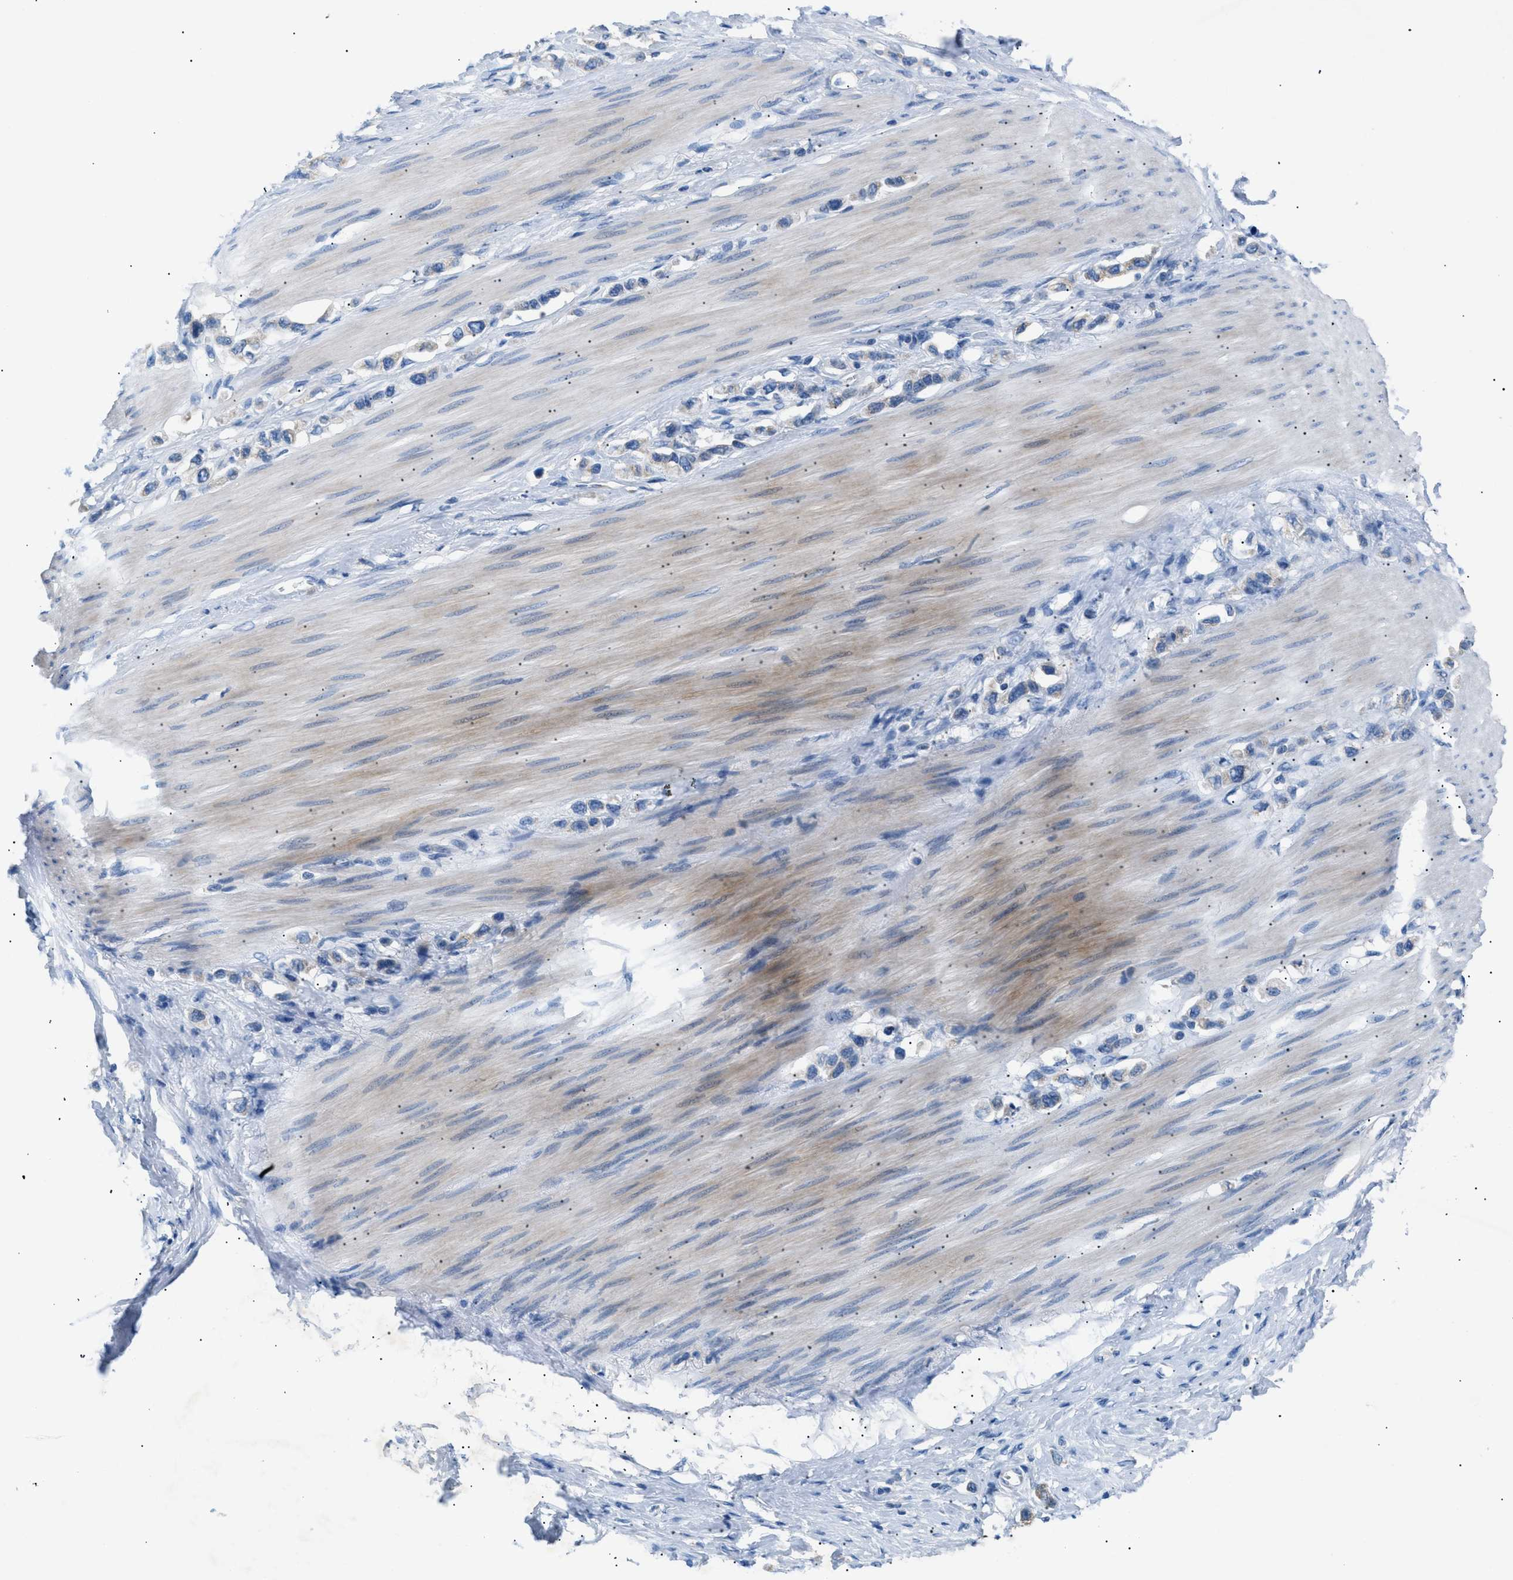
{"staining": {"intensity": "negative", "quantity": "none", "location": "none"}, "tissue": "stomach cancer", "cell_type": "Tumor cells", "image_type": "cancer", "snomed": [{"axis": "morphology", "description": "Adenocarcinoma, NOS"}, {"axis": "topography", "description": "Stomach"}], "caption": "Immunohistochemistry (IHC) photomicrograph of neoplastic tissue: stomach cancer (adenocarcinoma) stained with DAB exhibits no significant protein expression in tumor cells.", "gene": "ILDR1", "patient": {"sex": "female", "age": 65}}